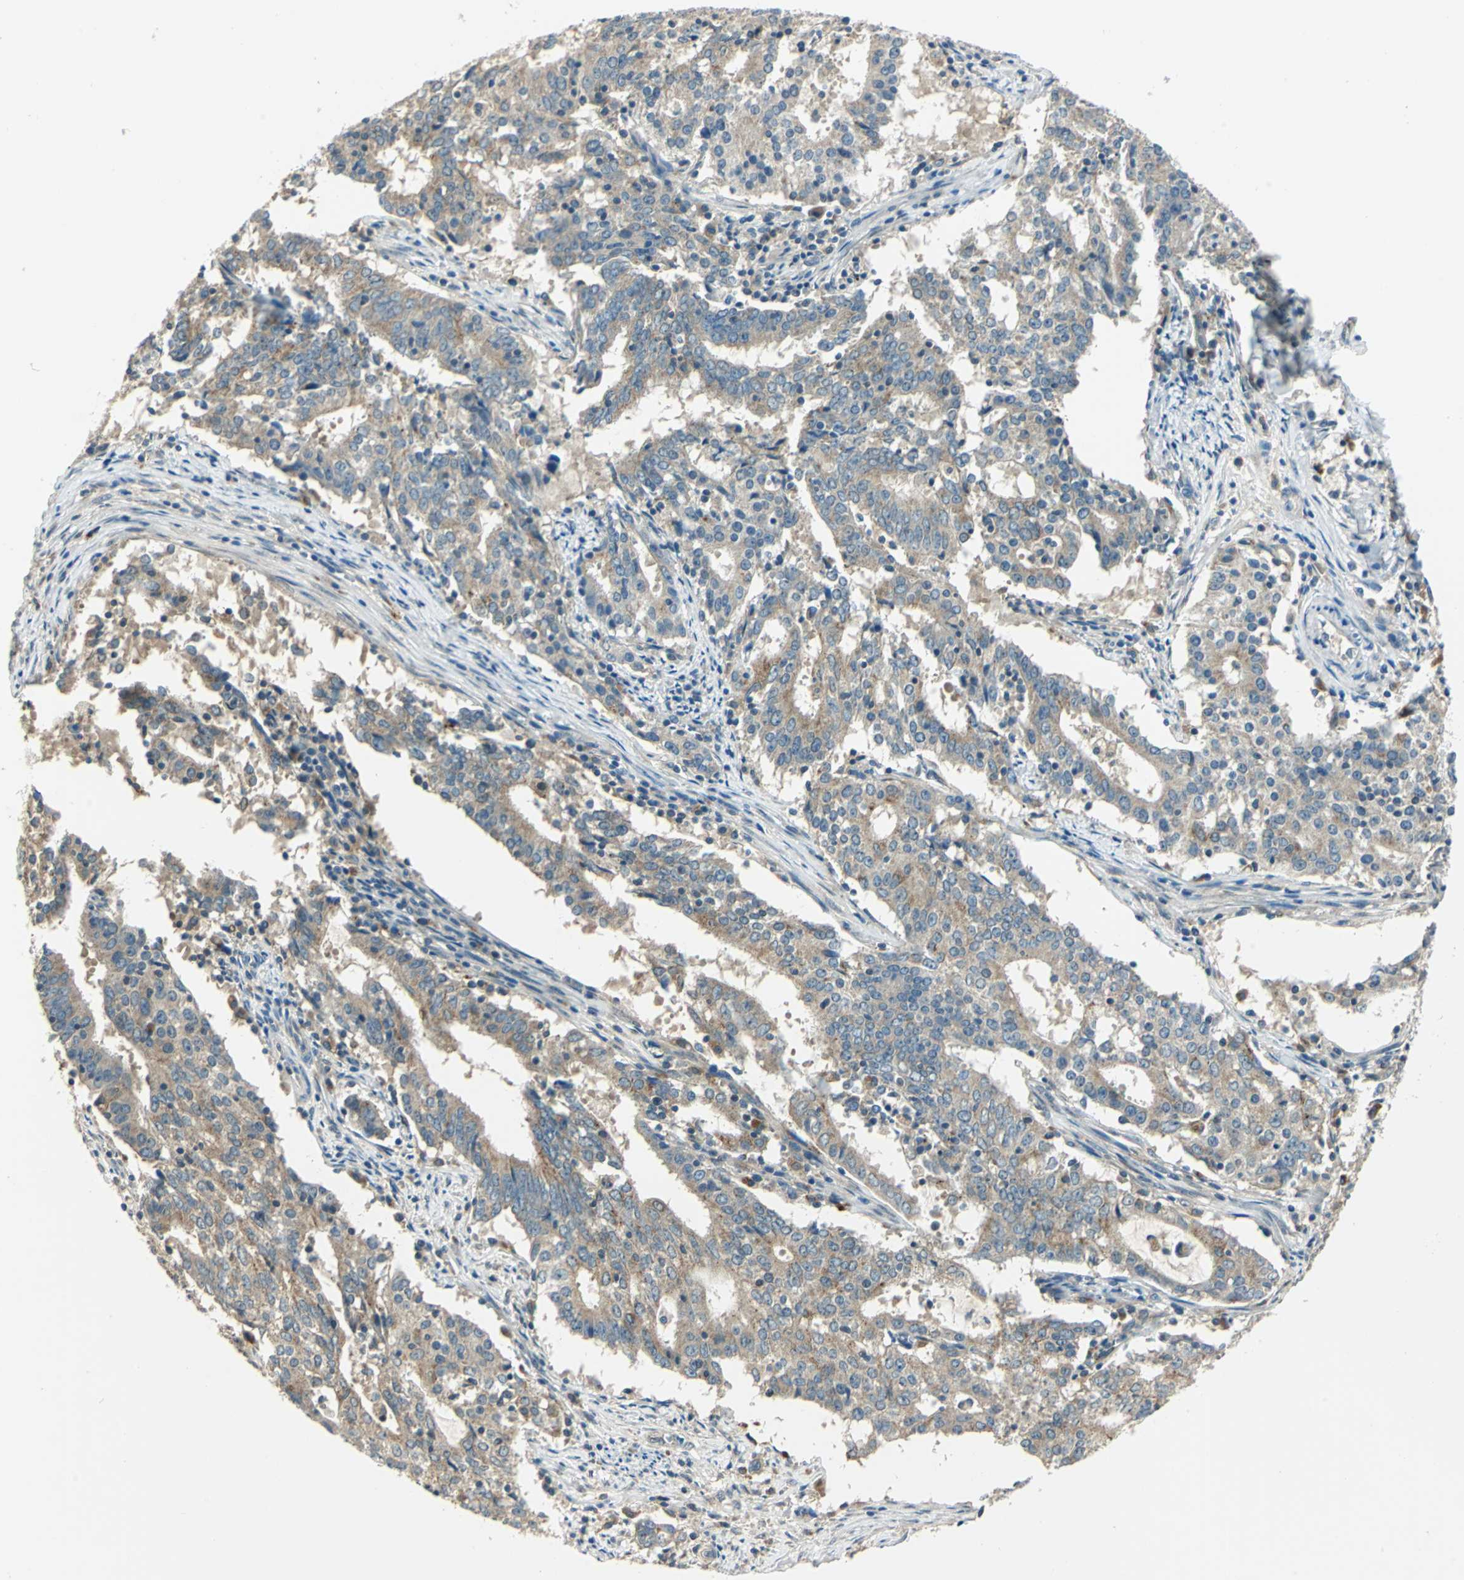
{"staining": {"intensity": "weak", "quantity": ">75%", "location": "cytoplasmic/membranous"}, "tissue": "cervical cancer", "cell_type": "Tumor cells", "image_type": "cancer", "snomed": [{"axis": "morphology", "description": "Adenocarcinoma, NOS"}, {"axis": "topography", "description": "Cervix"}], "caption": "Tumor cells exhibit weak cytoplasmic/membranous positivity in about >75% of cells in cervical adenocarcinoma.", "gene": "NIT1", "patient": {"sex": "female", "age": 44}}